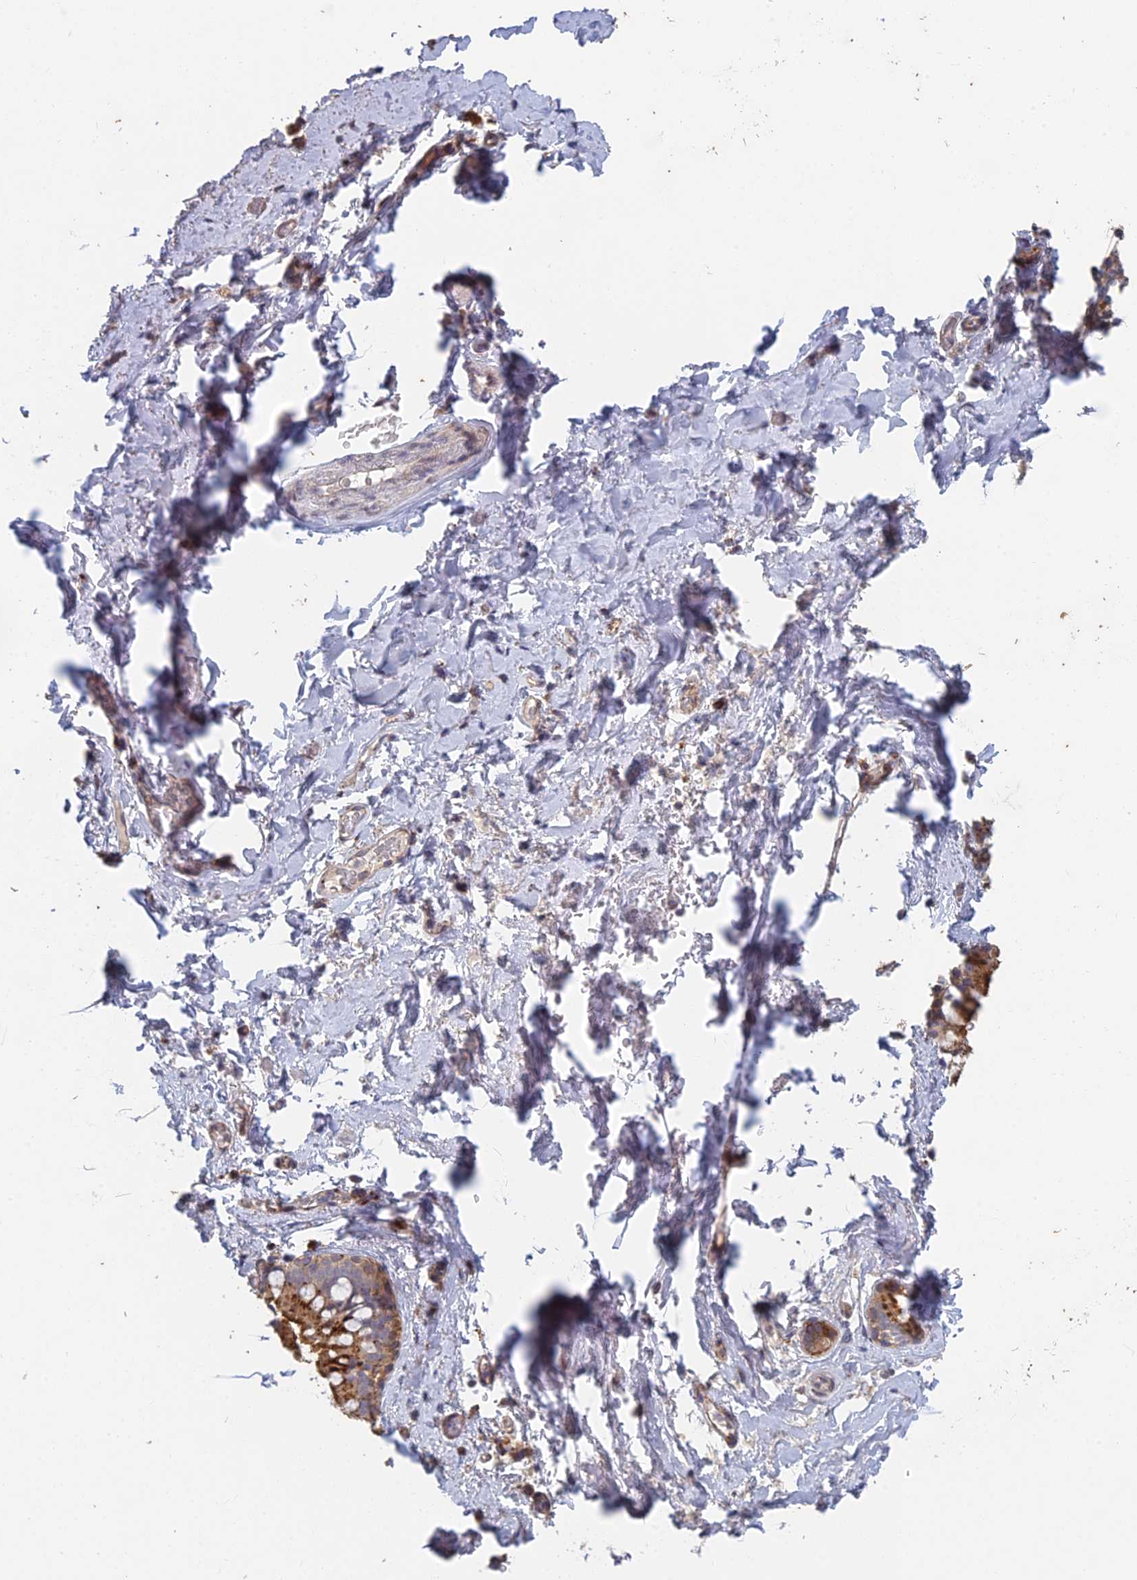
{"staining": {"intensity": "weak", "quantity": "<25%", "location": "cytoplasmic/membranous"}, "tissue": "adipose tissue", "cell_type": "Adipocytes", "image_type": "normal", "snomed": [{"axis": "morphology", "description": "Normal tissue, NOS"}, {"axis": "topography", "description": "Lymph node"}, {"axis": "topography", "description": "Bronchus"}], "caption": "Benign adipose tissue was stained to show a protein in brown. There is no significant expression in adipocytes. (DAB IHC with hematoxylin counter stain).", "gene": "FOXS1", "patient": {"sex": "male", "age": 63}}